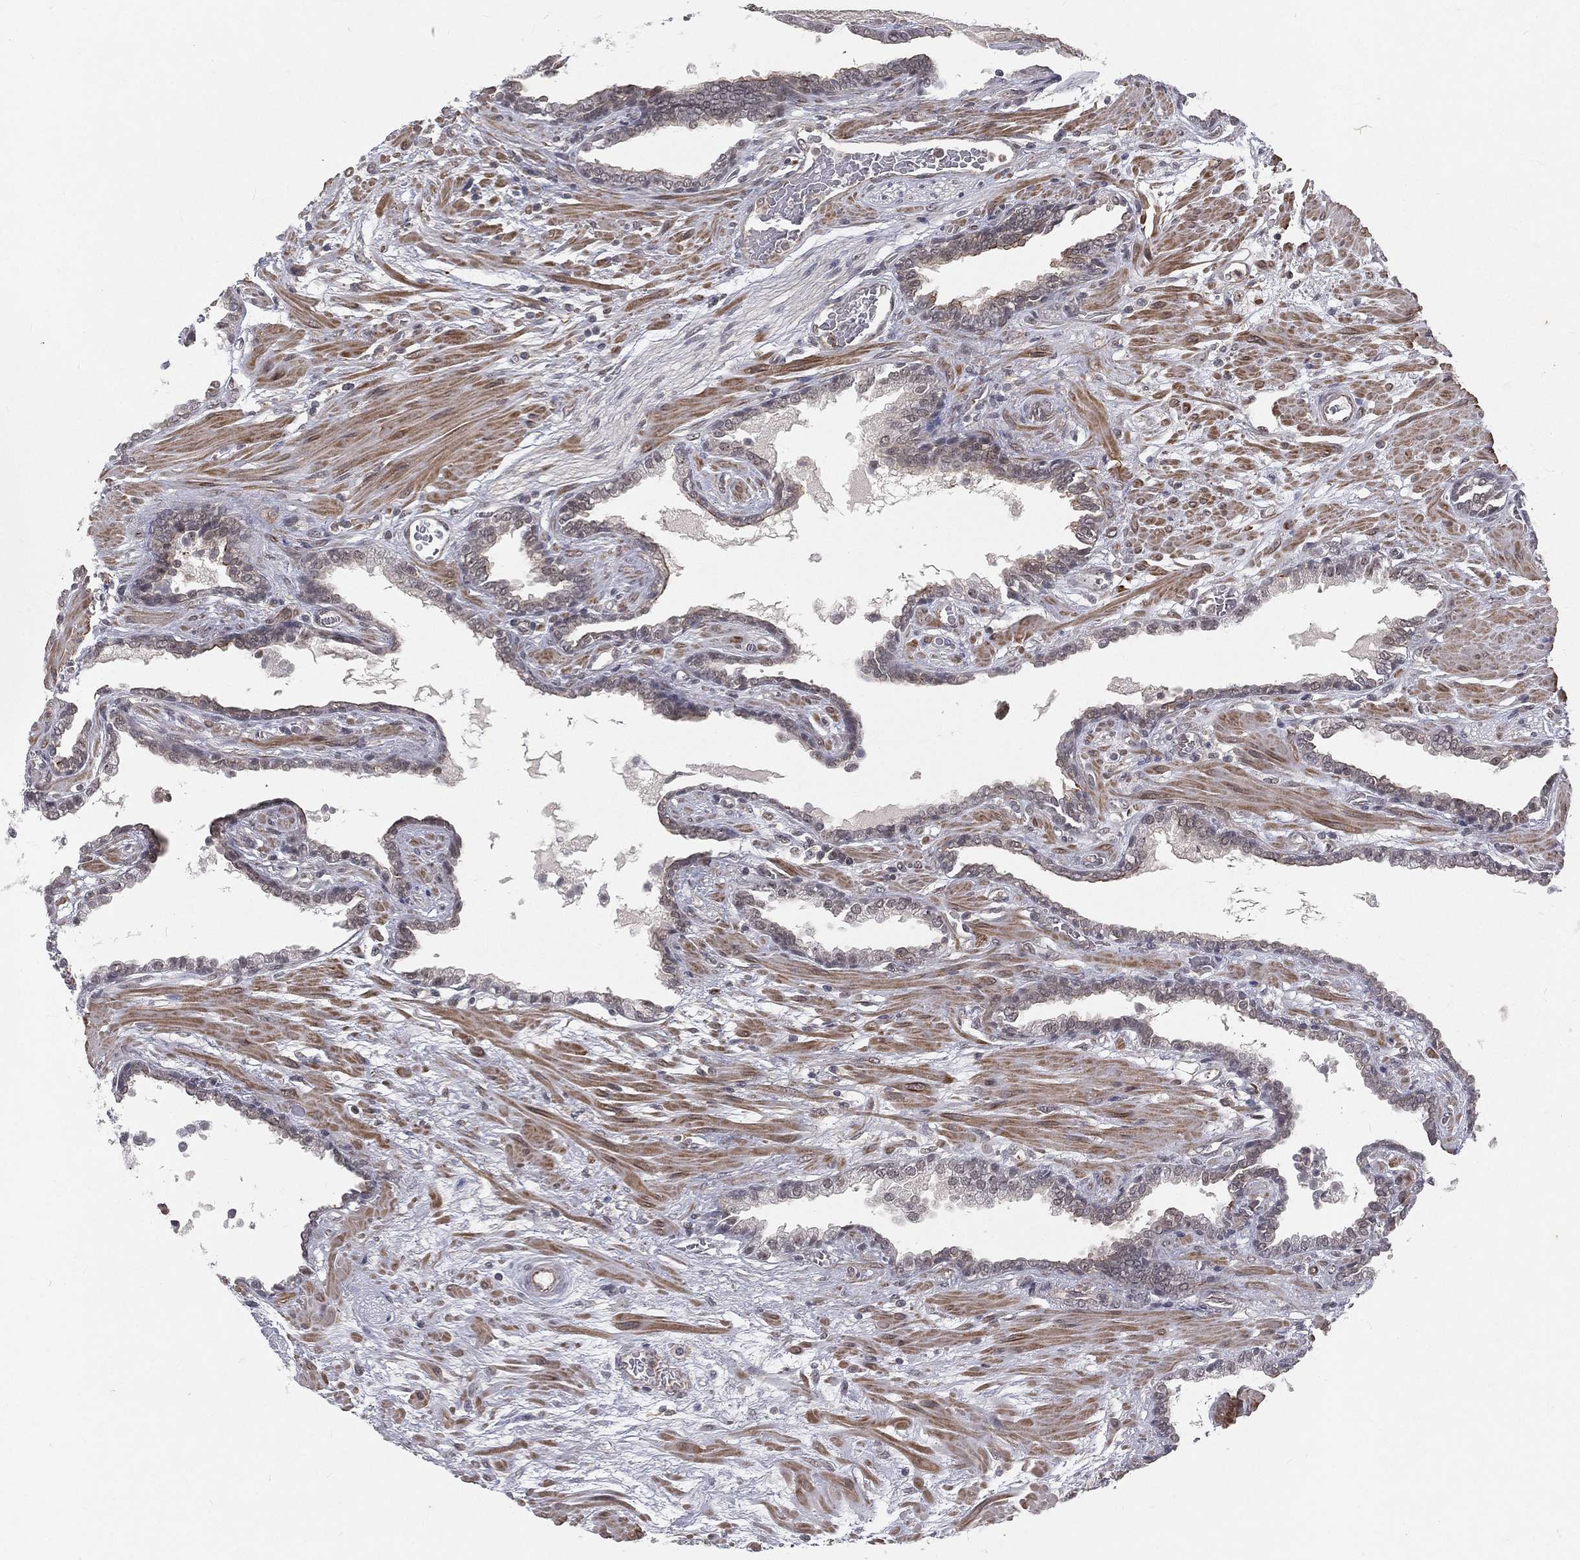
{"staining": {"intensity": "negative", "quantity": "none", "location": "none"}, "tissue": "prostate cancer", "cell_type": "Tumor cells", "image_type": "cancer", "snomed": [{"axis": "morphology", "description": "Adenocarcinoma, Low grade"}, {"axis": "topography", "description": "Prostate"}], "caption": "Immunohistochemistry (IHC) photomicrograph of neoplastic tissue: prostate cancer (low-grade adenocarcinoma) stained with DAB exhibits no significant protein expression in tumor cells. The staining was performed using DAB to visualize the protein expression in brown, while the nuclei were stained in blue with hematoxylin (Magnification: 20x).", "gene": "MORC2", "patient": {"sex": "male", "age": 69}}